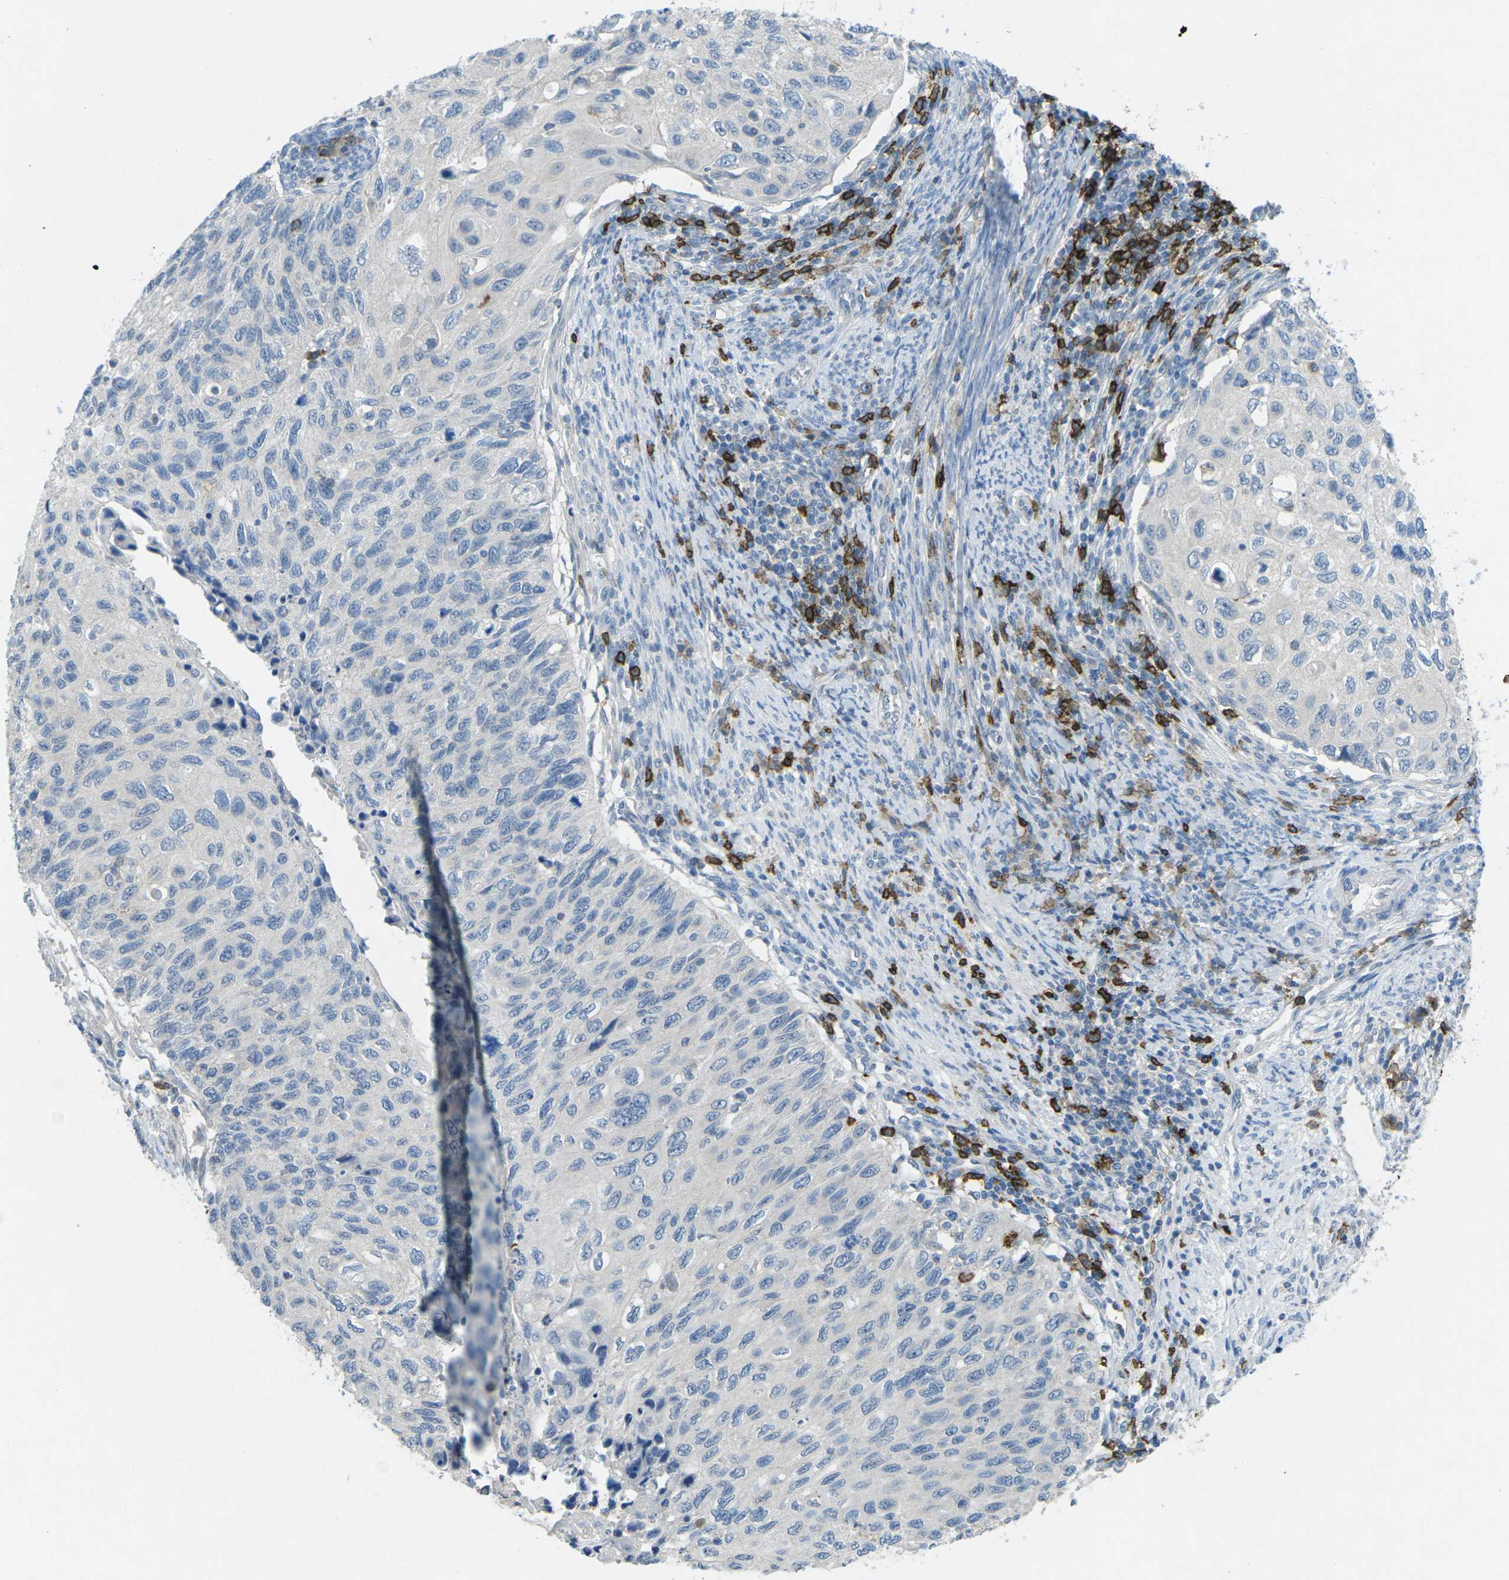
{"staining": {"intensity": "negative", "quantity": "none", "location": "none"}, "tissue": "cervical cancer", "cell_type": "Tumor cells", "image_type": "cancer", "snomed": [{"axis": "morphology", "description": "Squamous cell carcinoma, NOS"}, {"axis": "topography", "description": "Cervix"}], "caption": "DAB immunohistochemical staining of squamous cell carcinoma (cervical) shows no significant expression in tumor cells. The staining is performed using DAB (3,3'-diaminobenzidine) brown chromogen with nuclei counter-stained in using hematoxylin.", "gene": "CD19", "patient": {"sex": "female", "age": 70}}